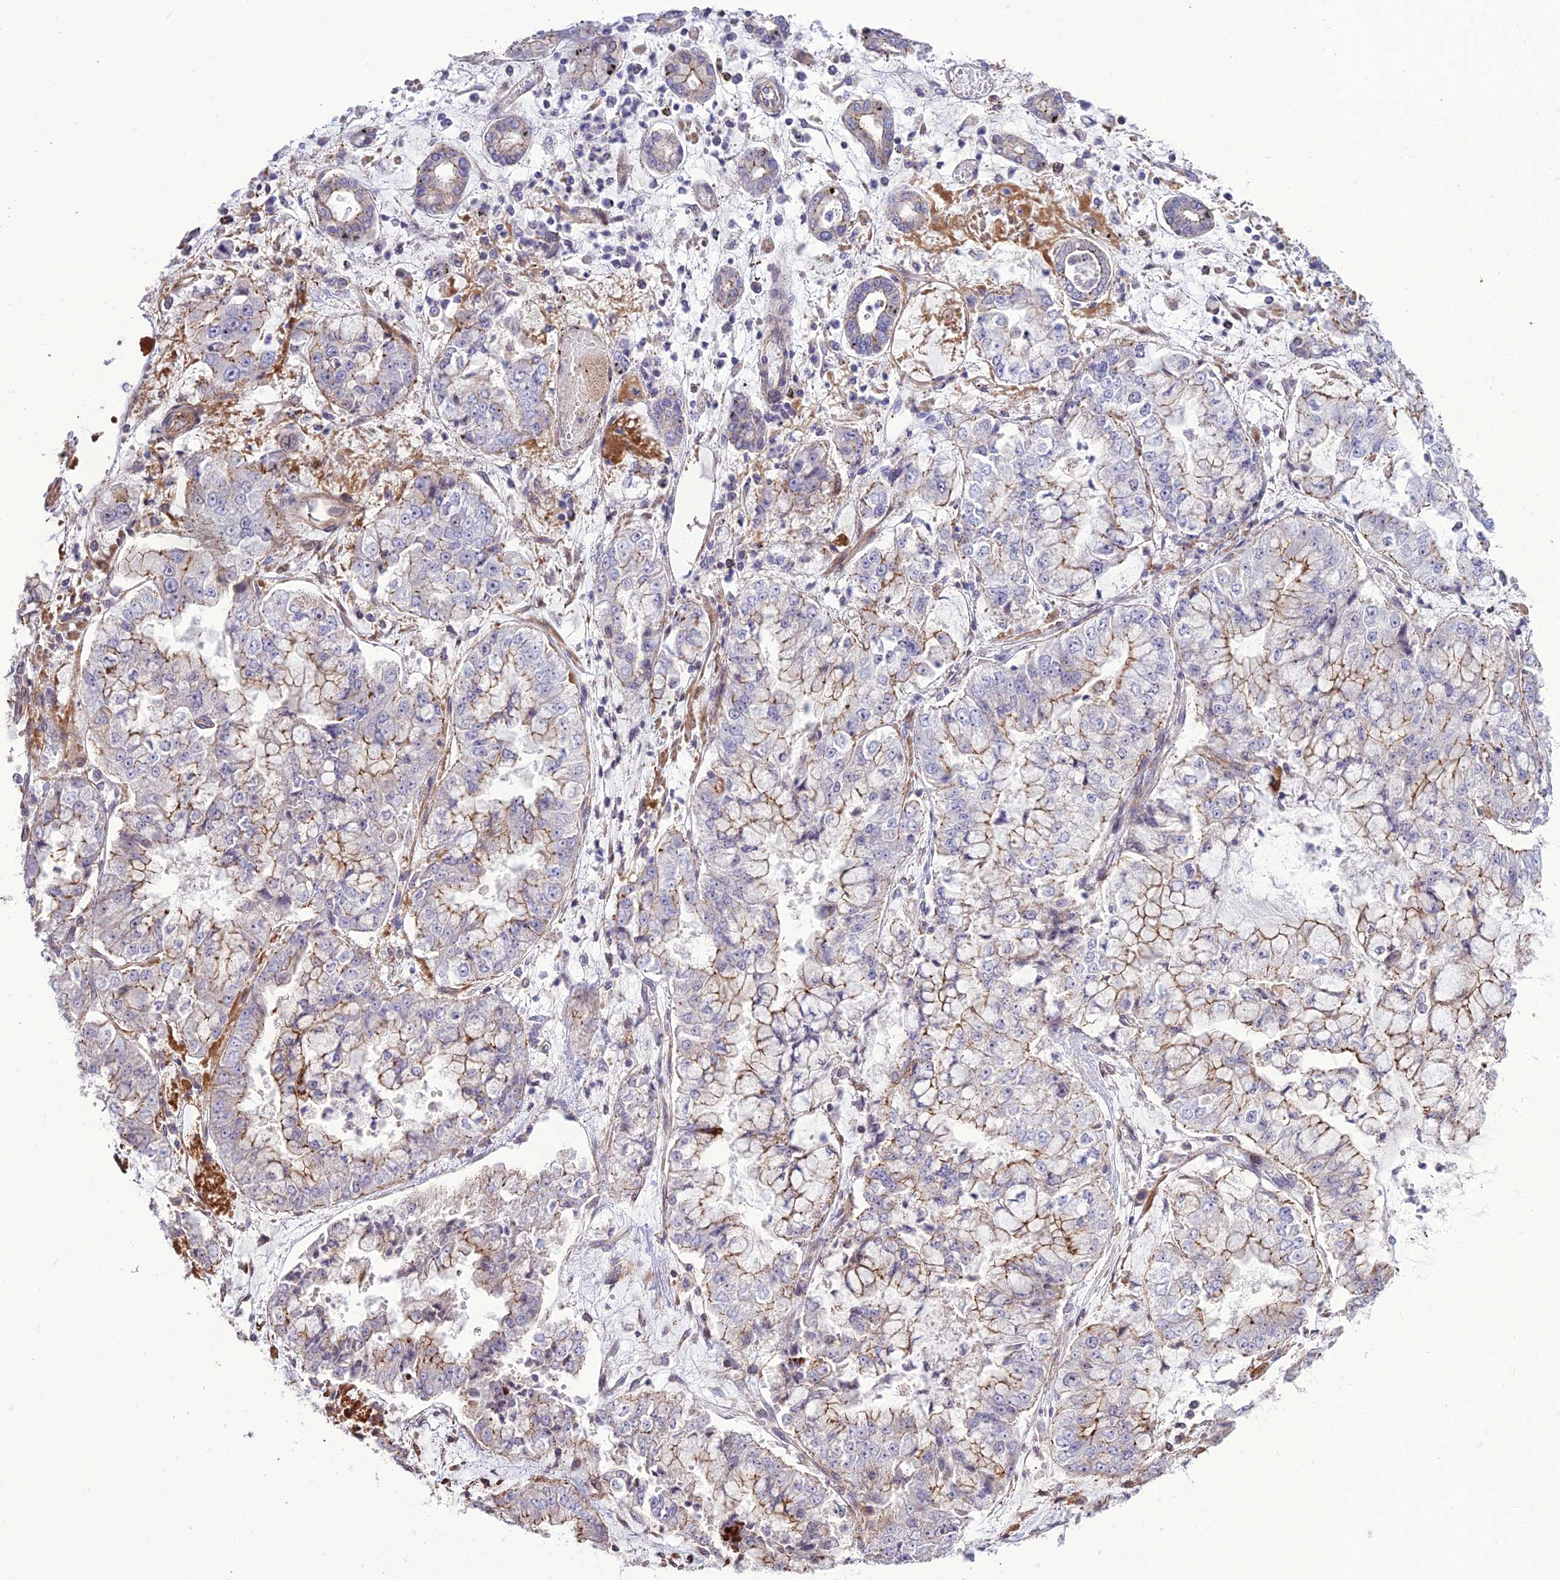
{"staining": {"intensity": "moderate", "quantity": "<25%", "location": "cytoplasmic/membranous"}, "tissue": "stomach cancer", "cell_type": "Tumor cells", "image_type": "cancer", "snomed": [{"axis": "morphology", "description": "Adenocarcinoma, NOS"}, {"axis": "topography", "description": "Stomach"}], "caption": "Immunohistochemical staining of human stomach cancer (adenocarcinoma) displays low levels of moderate cytoplasmic/membranous positivity in about <25% of tumor cells.", "gene": "TSPYL2", "patient": {"sex": "male", "age": 76}}